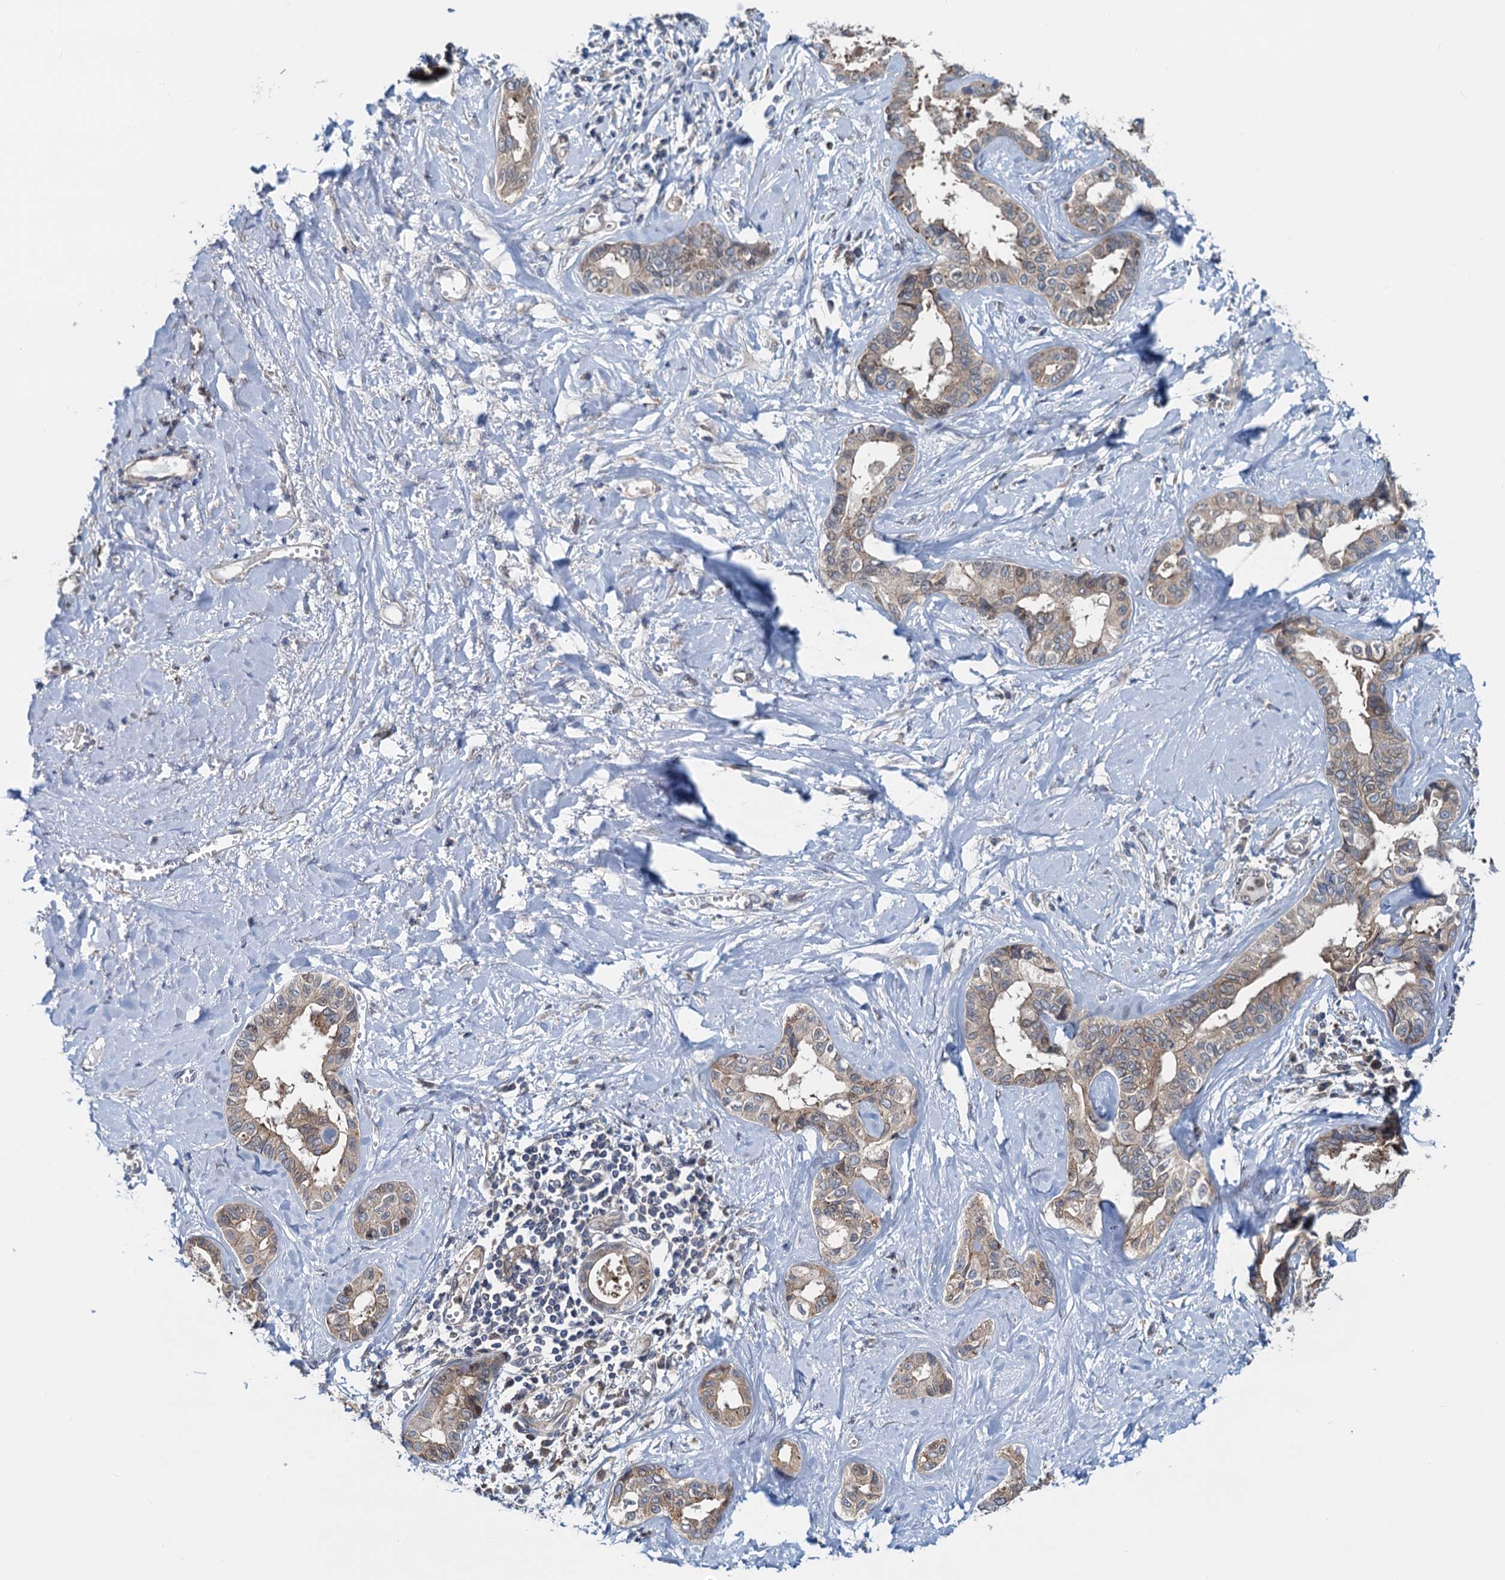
{"staining": {"intensity": "weak", "quantity": "<25%", "location": "cytoplasmic/membranous"}, "tissue": "liver cancer", "cell_type": "Tumor cells", "image_type": "cancer", "snomed": [{"axis": "morphology", "description": "Cholangiocarcinoma"}, {"axis": "topography", "description": "Liver"}], "caption": "IHC micrograph of human liver cancer stained for a protein (brown), which reveals no staining in tumor cells.", "gene": "RNF125", "patient": {"sex": "female", "age": 77}}